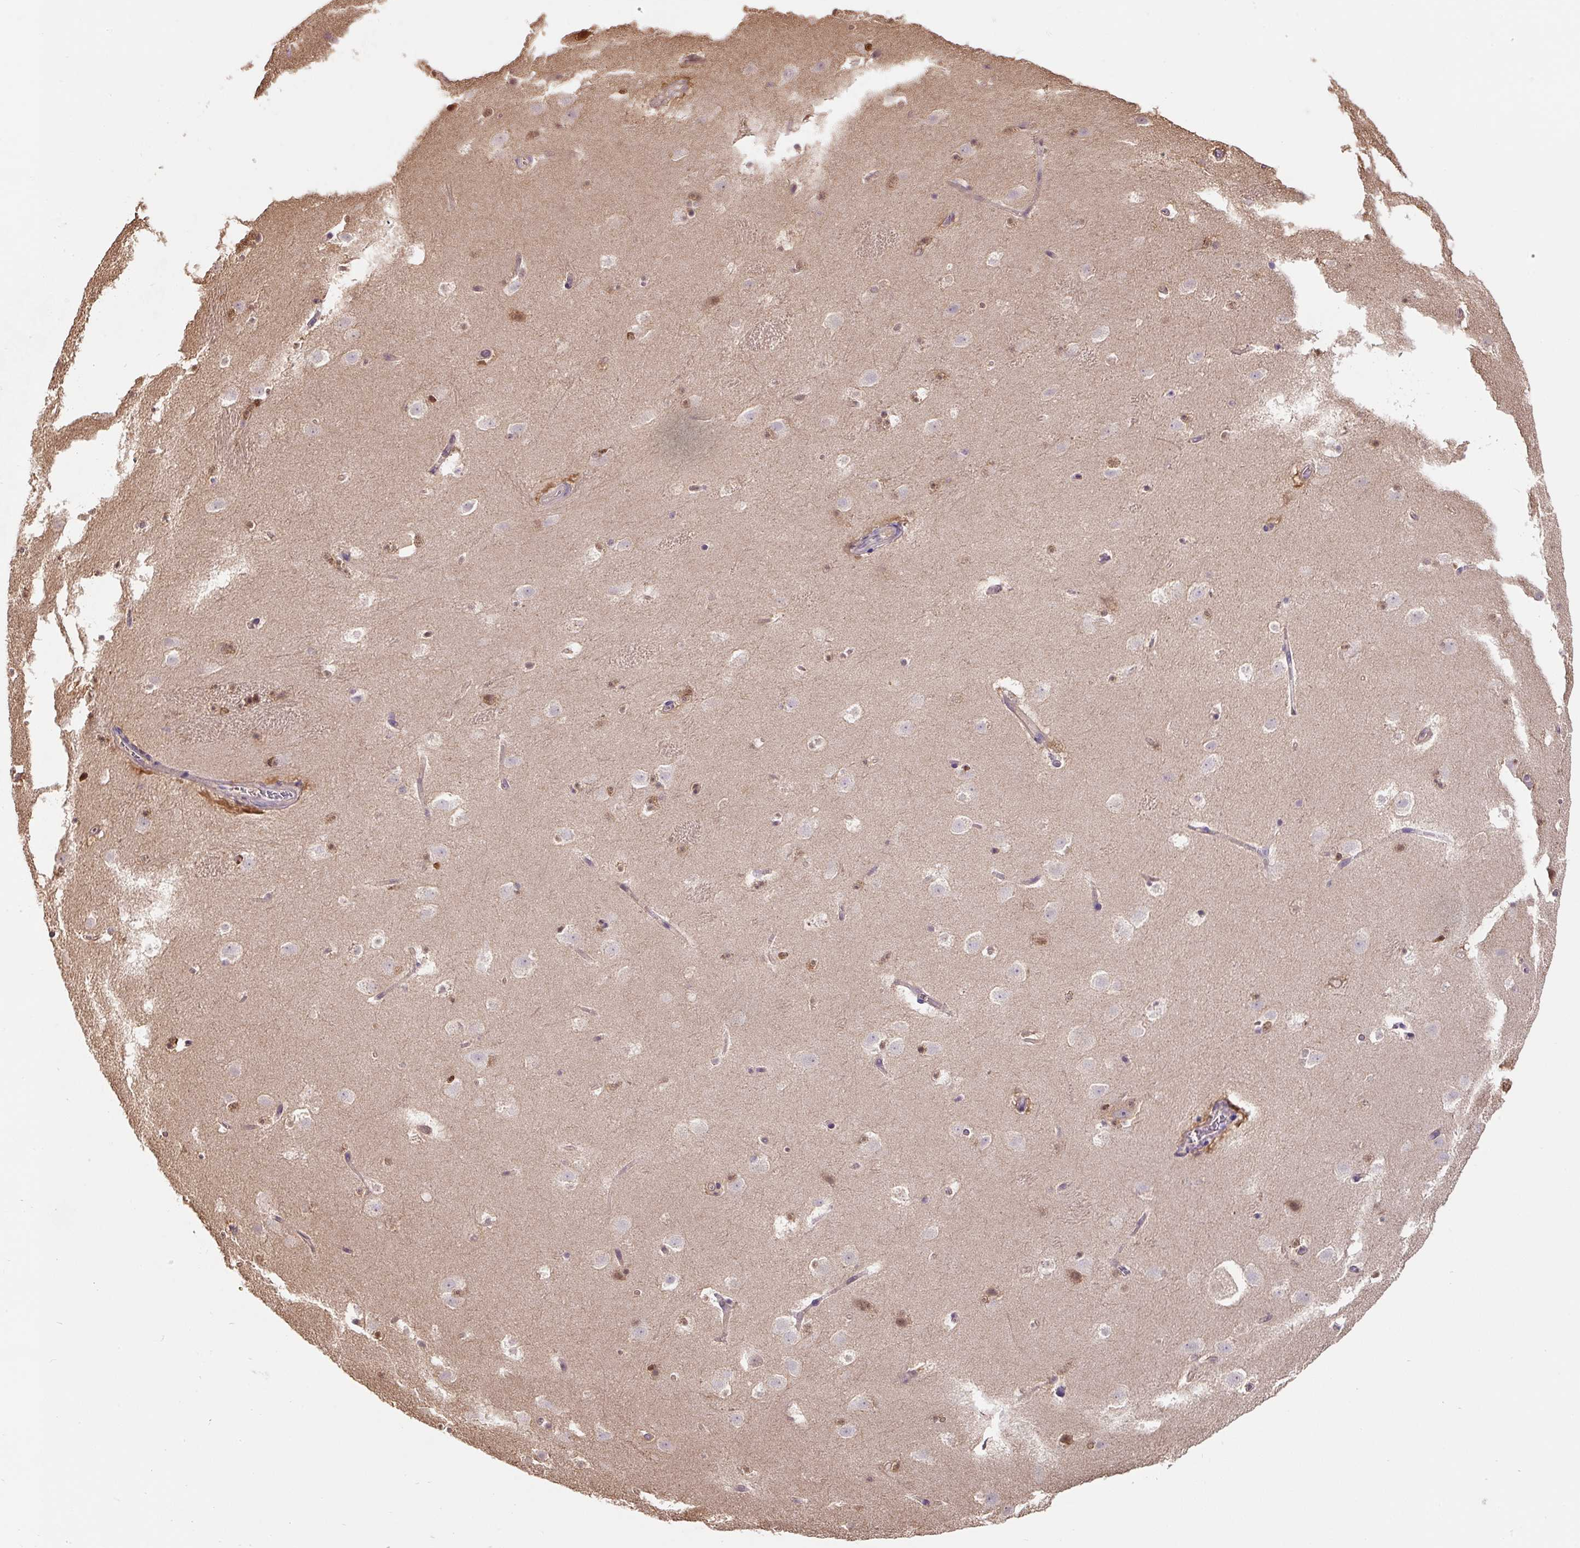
{"staining": {"intensity": "moderate", "quantity": "<25%", "location": "cytoplasmic/membranous"}, "tissue": "caudate", "cell_type": "Glial cells", "image_type": "normal", "snomed": [{"axis": "morphology", "description": "Normal tissue, NOS"}, {"axis": "topography", "description": "Lateral ventricle wall"}], "caption": "Caudate stained for a protein reveals moderate cytoplasmic/membranous positivity in glial cells. (DAB (3,3'-diaminobenzidine) = brown stain, brightfield microscopy at high magnification).", "gene": "ST13", "patient": {"sex": "male", "age": 37}}